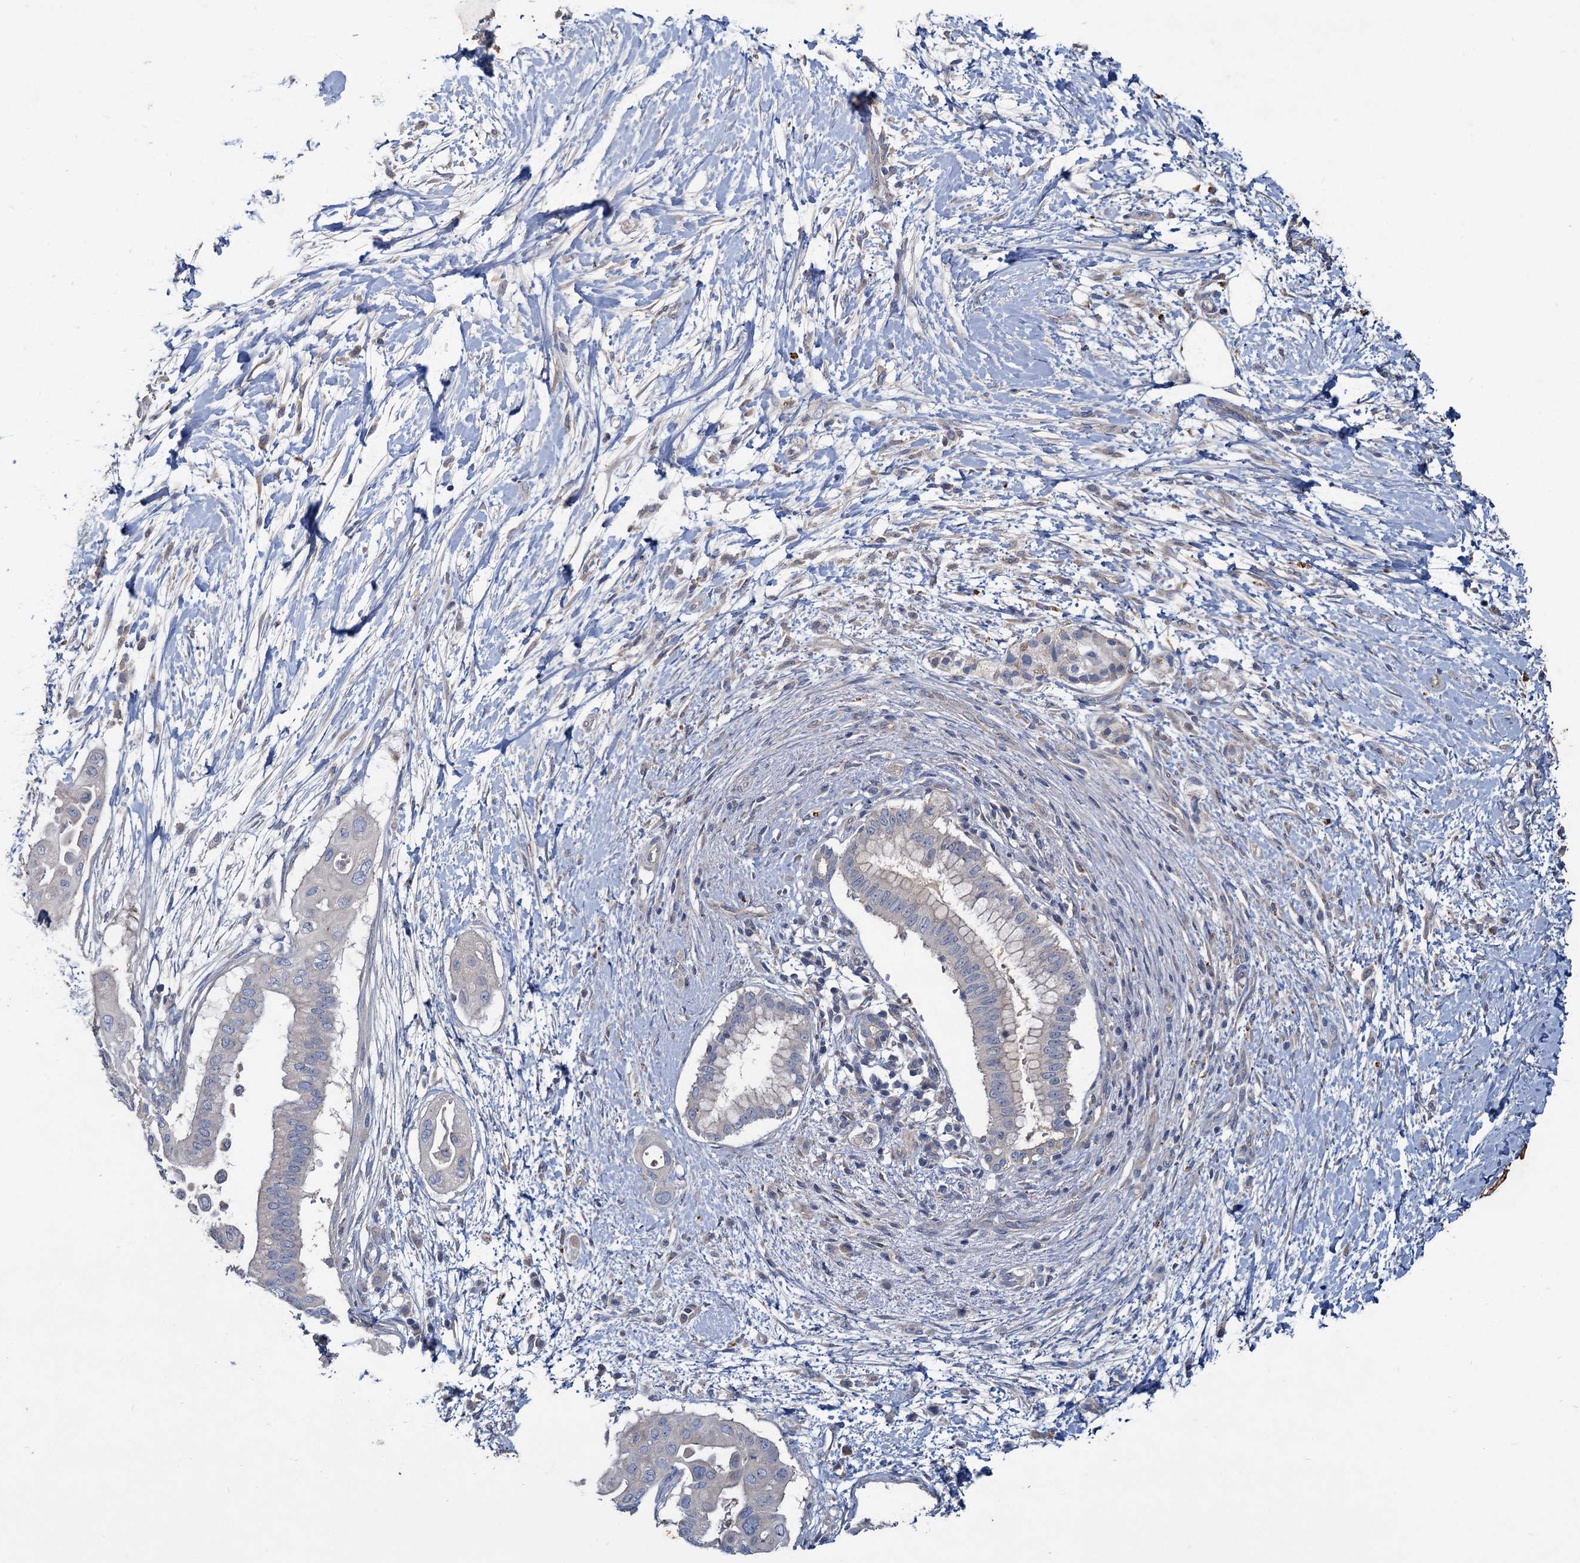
{"staining": {"intensity": "negative", "quantity": "none", "location": "none"}, "tissue": "pancreatic cancer", "cell_type": "Tumor cells", "image_type": "cancer", "snomed": [{"axis": "morphology", "description": "Adenocarcinoma, NOS"}, {"axis": "topography", "description": "Pancreas"}], "caption": "Pancreatic cancer (adenocarcinoma) was stained to show a protein in brown. There is no significant expression in tumor cells.", "gene": "SLC2A7", "patient": {"sex": "male", "age": 68}}